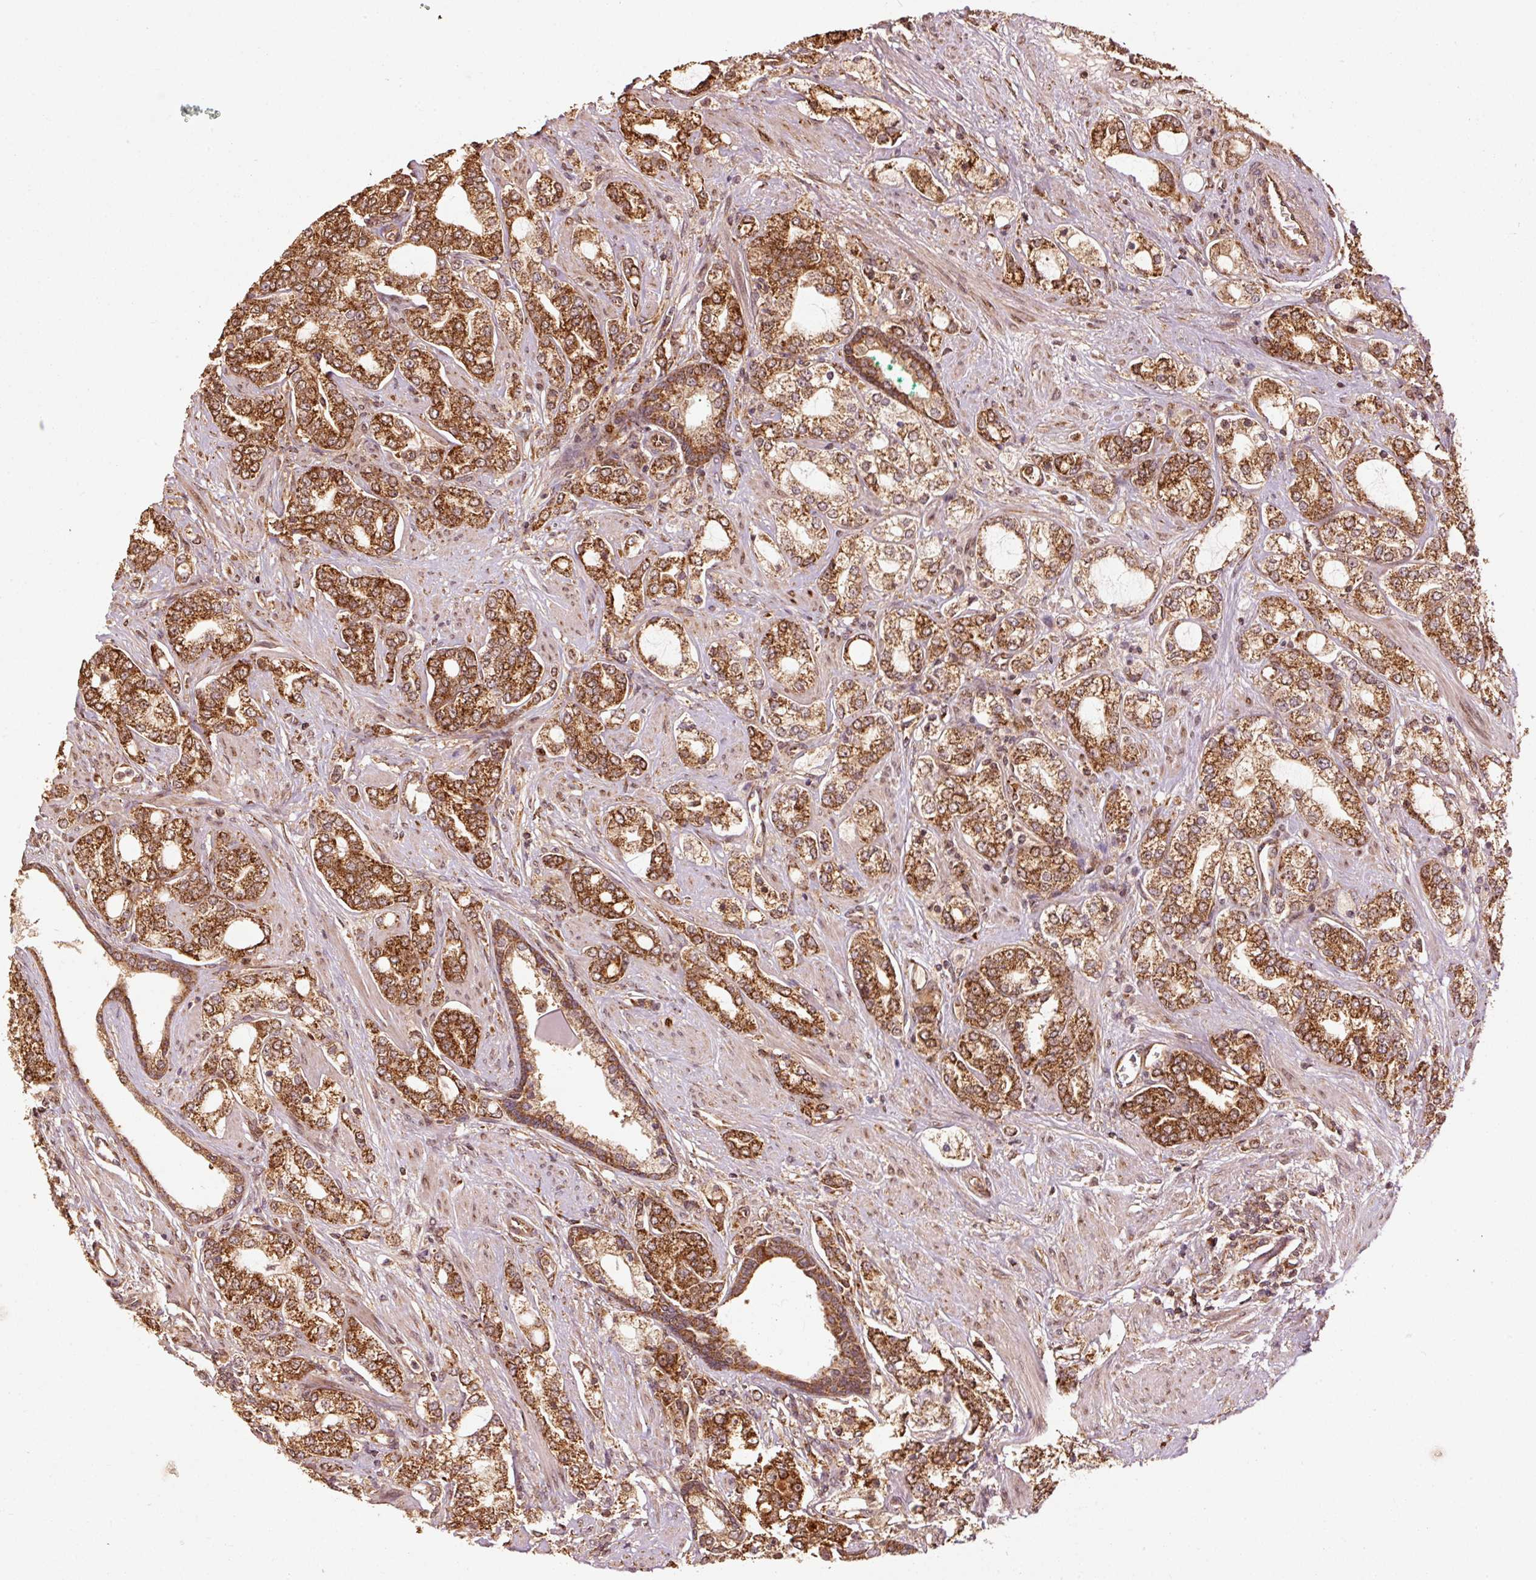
{"staining": {"intensity": "strong", "quantity": ">75%", "location": "cytoplasmic/membranous"}, "tissue": "prostate cancer", "cell_type": "Tumor cells", "image_type": "cancer", "snomed": [{"axis": "morphology", "description": "Adenocarcinoma, High grade"}, {"axis": "topography", "description": "Prostate"}], "caption": "About >75% of tumor cells in prostate cancer demonstrate strong cytoplasmic/membranous protein expression as visualized by brown immunohistochemical staining.", "gene": "MRPL16", "patient": {"sex": "male", "age": 64}}